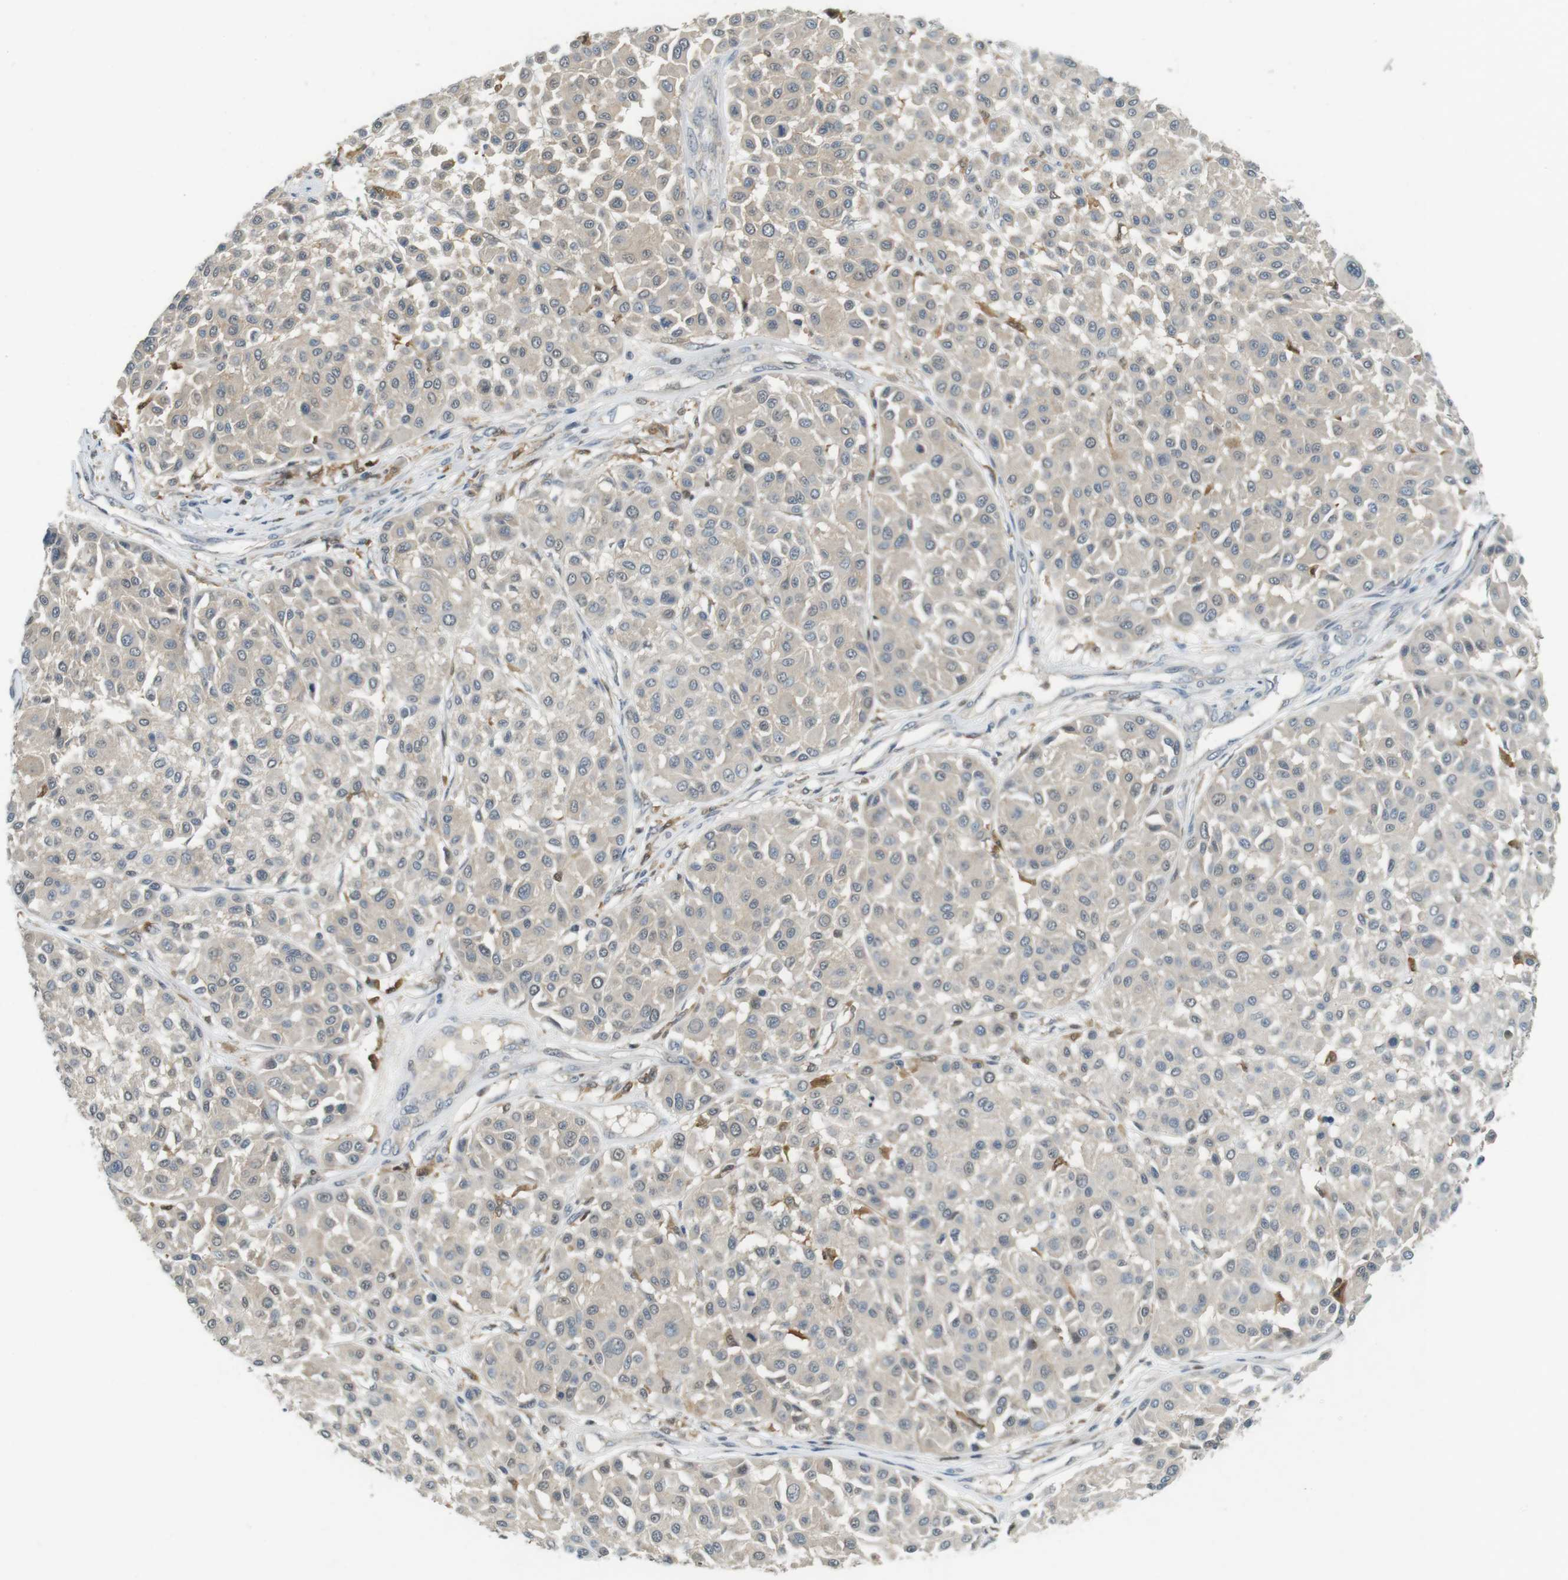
{"staining": {"intensity": "negative", "quantity": "none", "location": "none"}, "tissue": "melanoma", "cell_type": "Tumor cells", "image_type": "cancer", "snomed": [{"axis": "morphology", "description": "Malignant melanoma, Metastatic site"}, {"axis": "topography", "description": "Soft tissue"}], "caption": "IHC of human melanoma shows no positivity in tumor cells.", "gene": "CDK14", "patient": {"sex": "male", "age": 41}}